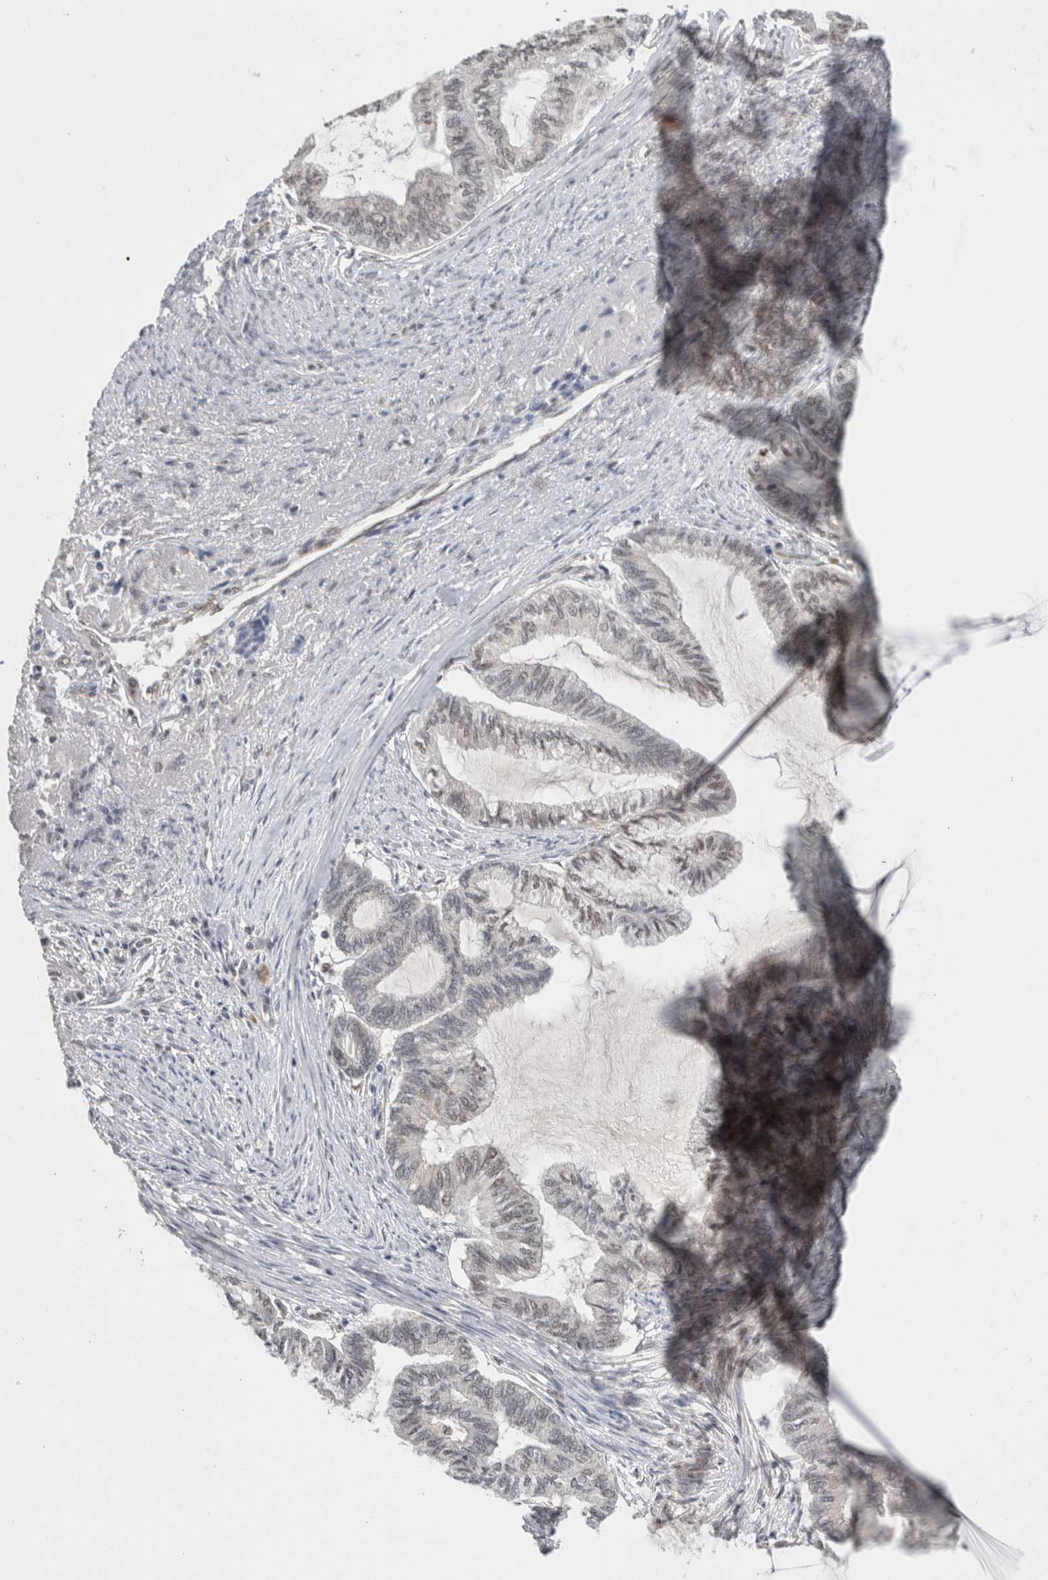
{"staining": {"intensity": "negative", "quantity": "none", "location": "none"}, "tissue": "endometrial cancer", "cell_type": "Tumor cells", "image_type": "cancer", "snomed": [{"axis": "morphology", "description": "Adenocarcinoma, NOS"}, {"axis": "topography", "description": "Endometrium"}], "caption": "This is an immunohistochemistry histopathology image of endometrial cancer (adenocarcinoma). There is no expression in tumor cells.", "gene": "DDX42", "patient": {"sex": "female", "age": 86}}